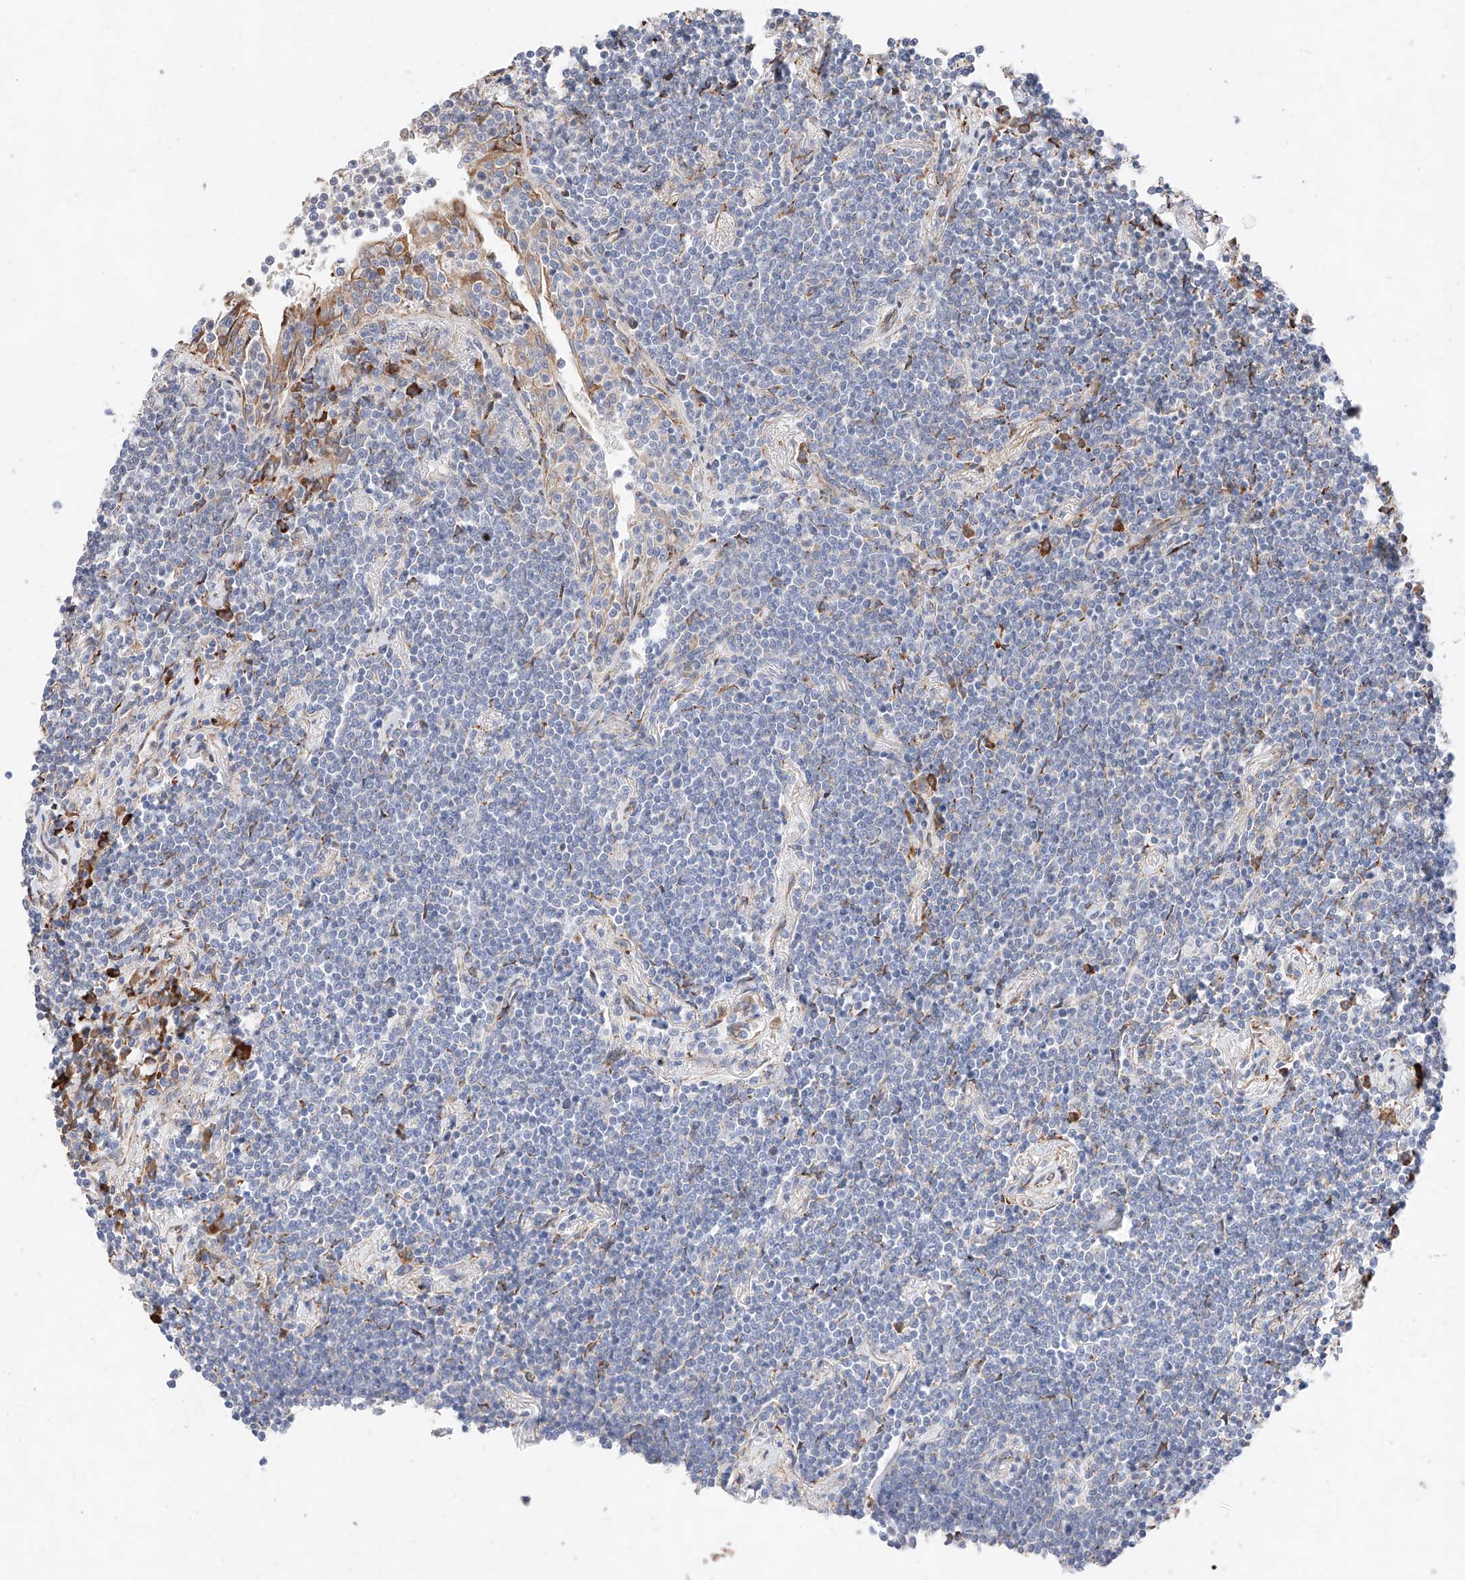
{"staining": {"intensity": "negative", "quantity": "none", "location": "none"}, "tissue": "lymphoma", "cell_type": "Tumor cells", "image_type": "cancer", "snomed": [{"axis": "morphology", "description": "Malignant lymphoma, non-Hodgkin's type, Low grade"}, {"axis": "topography", "description": "Lung"}], "caption": "DAB (3,3'-diaminobenzidine) immunohistochemical staining of low-grade malignant lymphoma, non-Hodgkin's type exhibits no significant staining in tumor cells.", "gene": "ATP9B", "patient": {"sex": "female", "age": 71}}